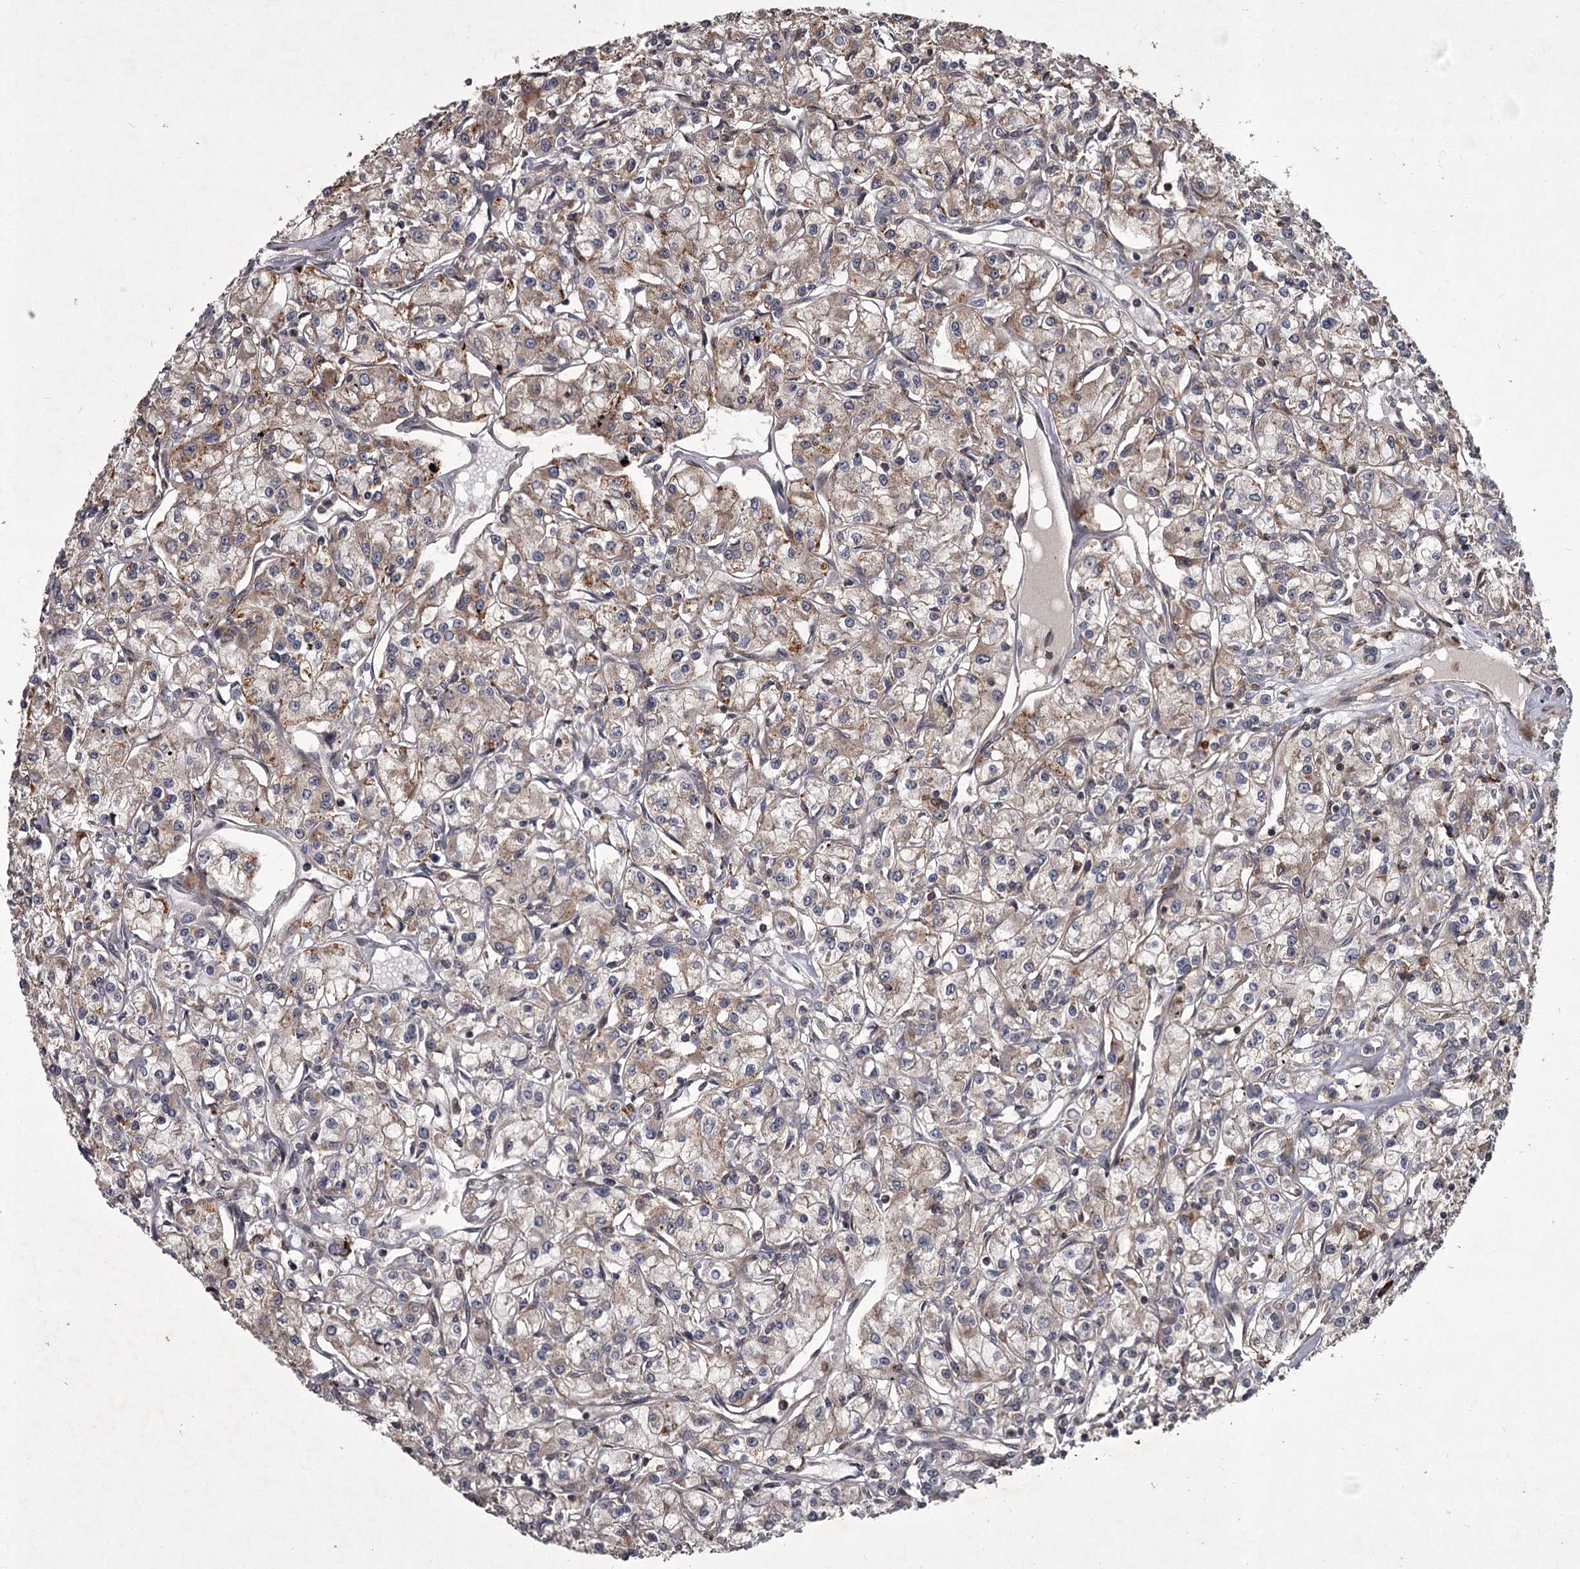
{"staining": {"intensity": "weak", "quantity": ">75%", "location": "cytoplasmic/membranous"}, "tissue": "renal cancer", "cell_type": "Tumor cells", "image_type": "cancer", "snomed": [{"axis": "morphology", "description": "Adenocarcinoma, NOS"}, {"axis": "topography", "description": "Kidney"}], "caption": "Tumor cells reveal low levels of weak cytoplasmic/membranous expression in approximately >75% of cells in human adenocarcinoma (renal).", "gene": "UNC93B1", "patient": {"sex": "female", "age": 59}}